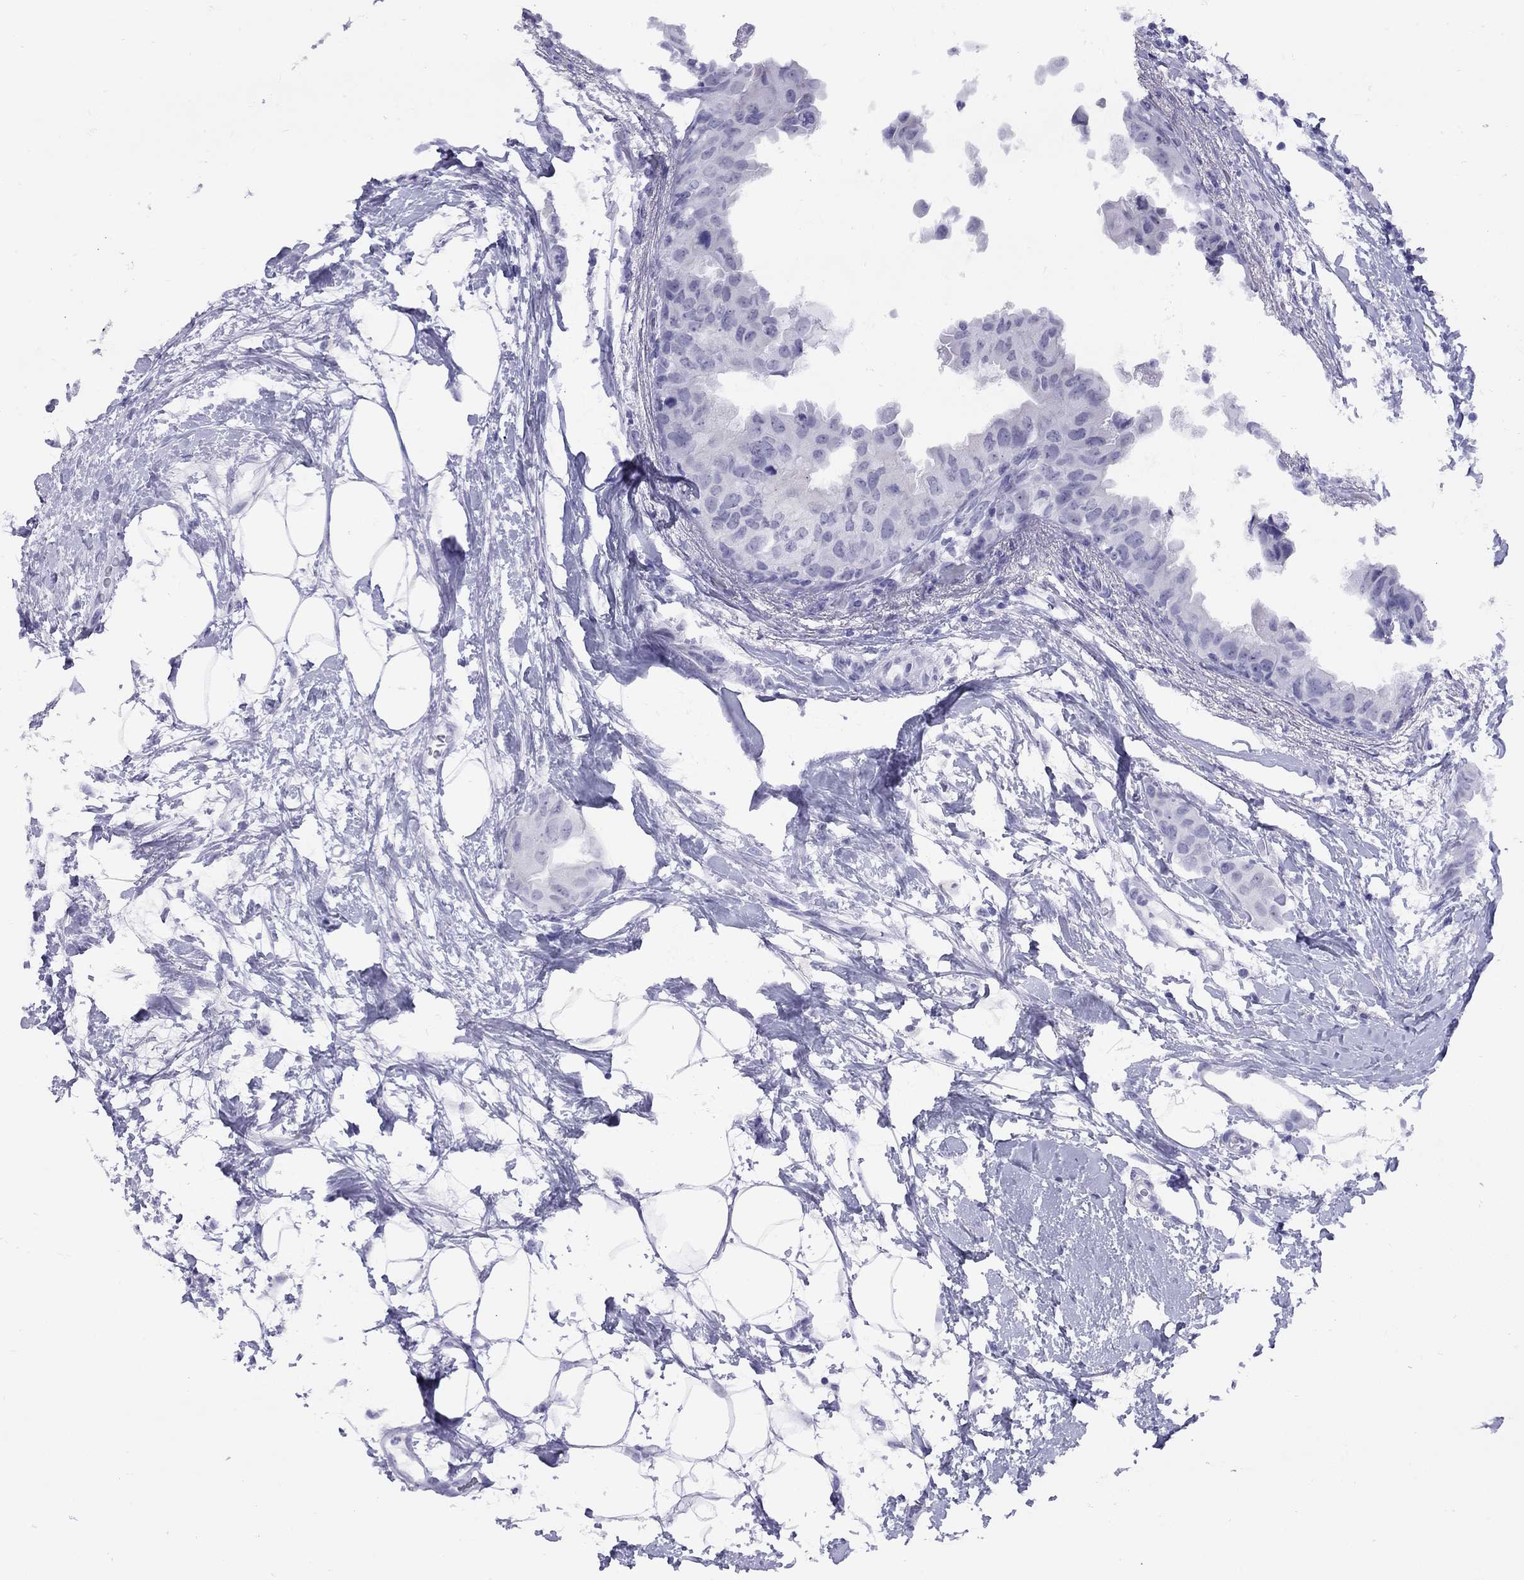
{"staining": {"intensity": "negative", "quantity": "none", "location": "none"}, "tissue": "breast cancer", "cell_type": "Tumor cells", "image_type": "cancer", "snomed": [{"axis": "morphology", "description": "Normal tissue, NOS"}, {"axis": "morphology", "description": "Duct carcinoma"}, {"axis": "topography", "description": "Breast"}], "caption": "Immunohistochemistry of human breast cancer (infiltrating ductal carcinoma) shows no expression in tumor cells.", "gene": "LYAR", "patient": {"sex": "female", "age": 40}}